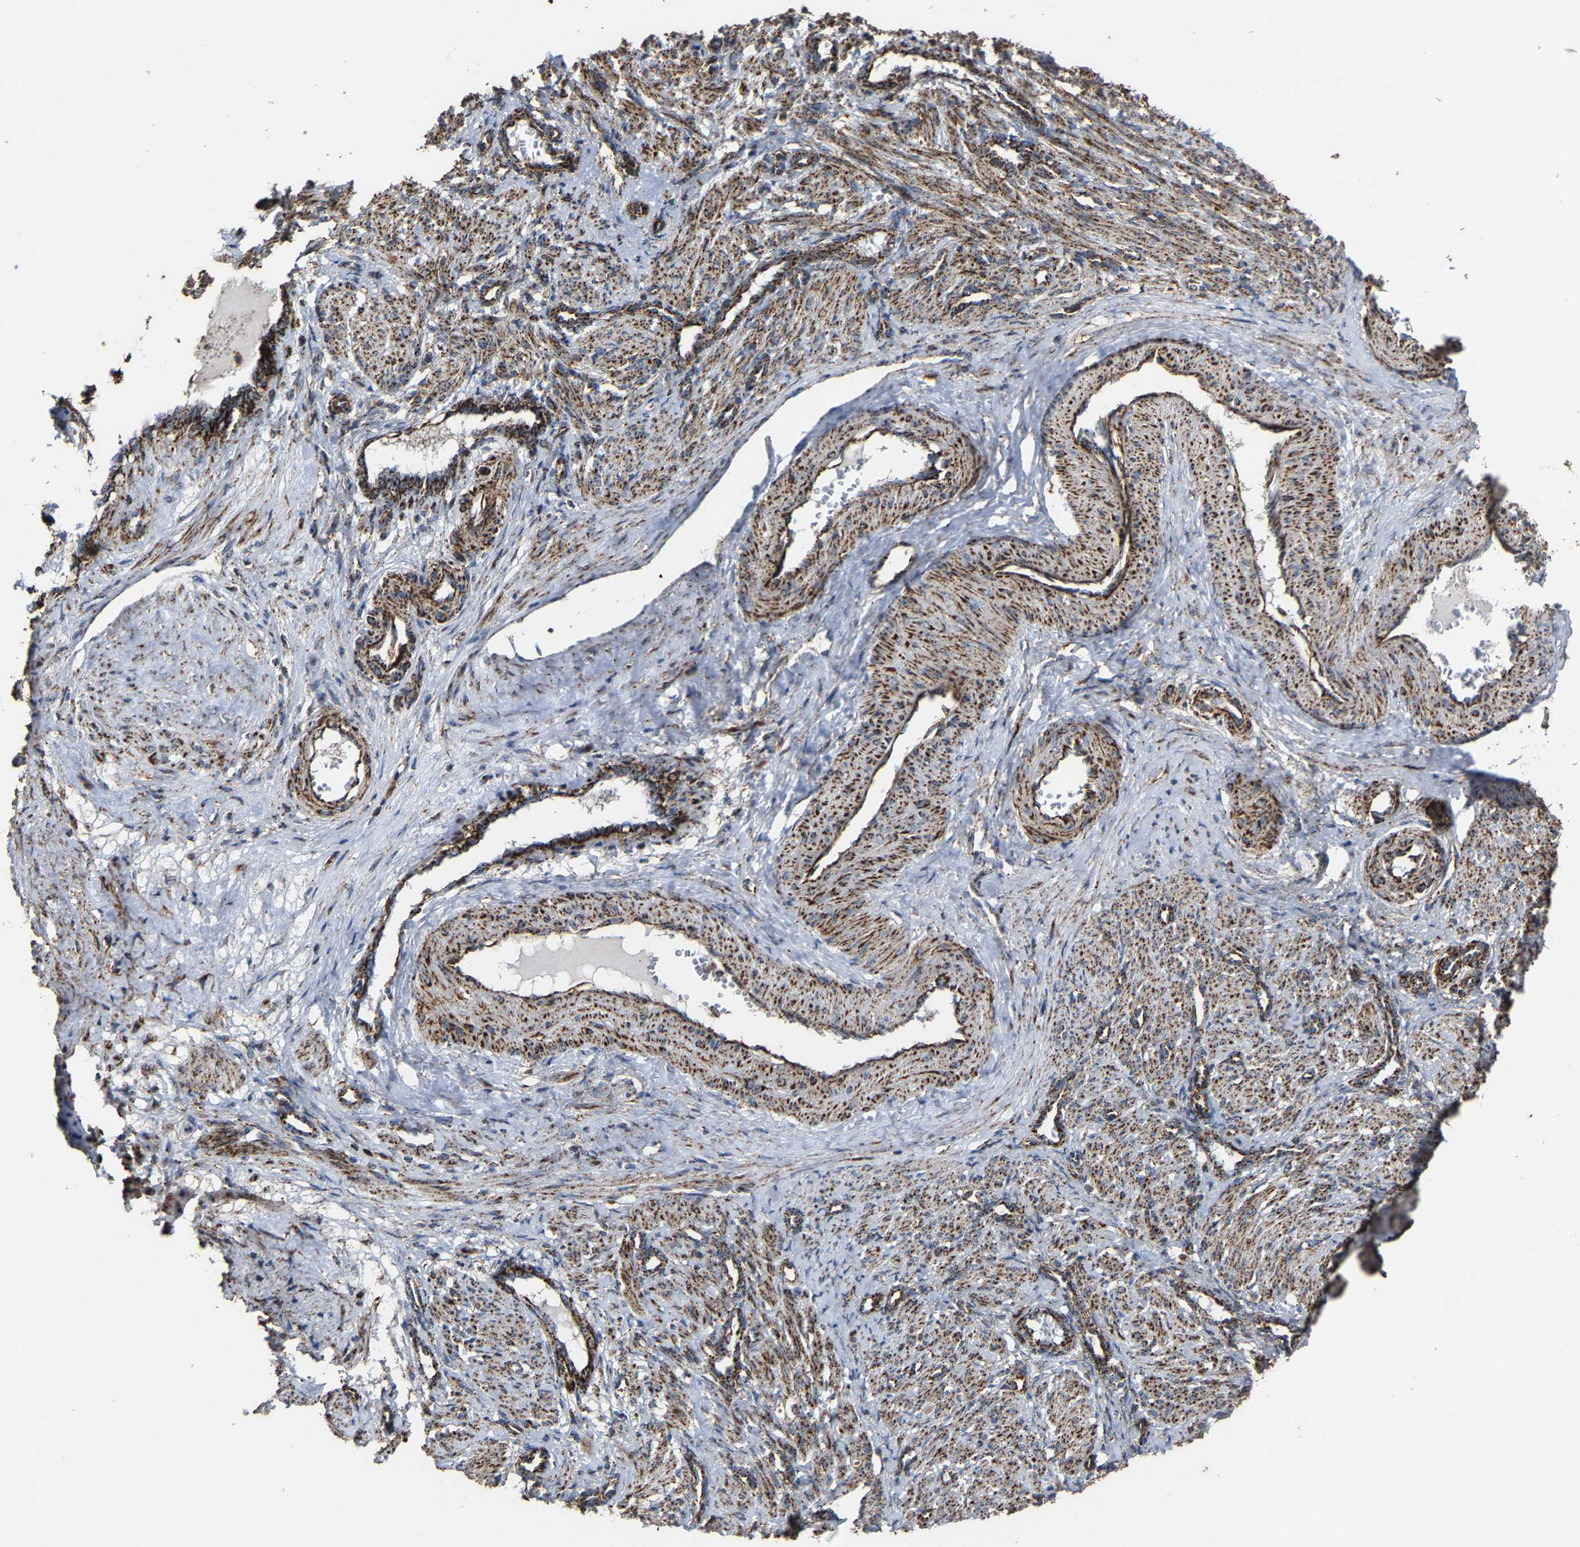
{"staining": {"intensity": "moderate", "quantity": ">75%", "location": "cytoplasmic/membranous"}, "tissue": "smooth muscle", "cell_type": "Smooth muscle cells", "image_type": "normal", "snomed": [{"axis": "morphology", "description": "Normal tissue, NOS"}, {"axis": "topography", "description": "Endometrium"}], "caption": "Smooth muscle stained with IHC shows moderate cytoplasmic/membranous expression in approximately >75% of smooth muscle cells.", "gene": "NDUFV3", "patient": {"sex": "female", "age": 33}}